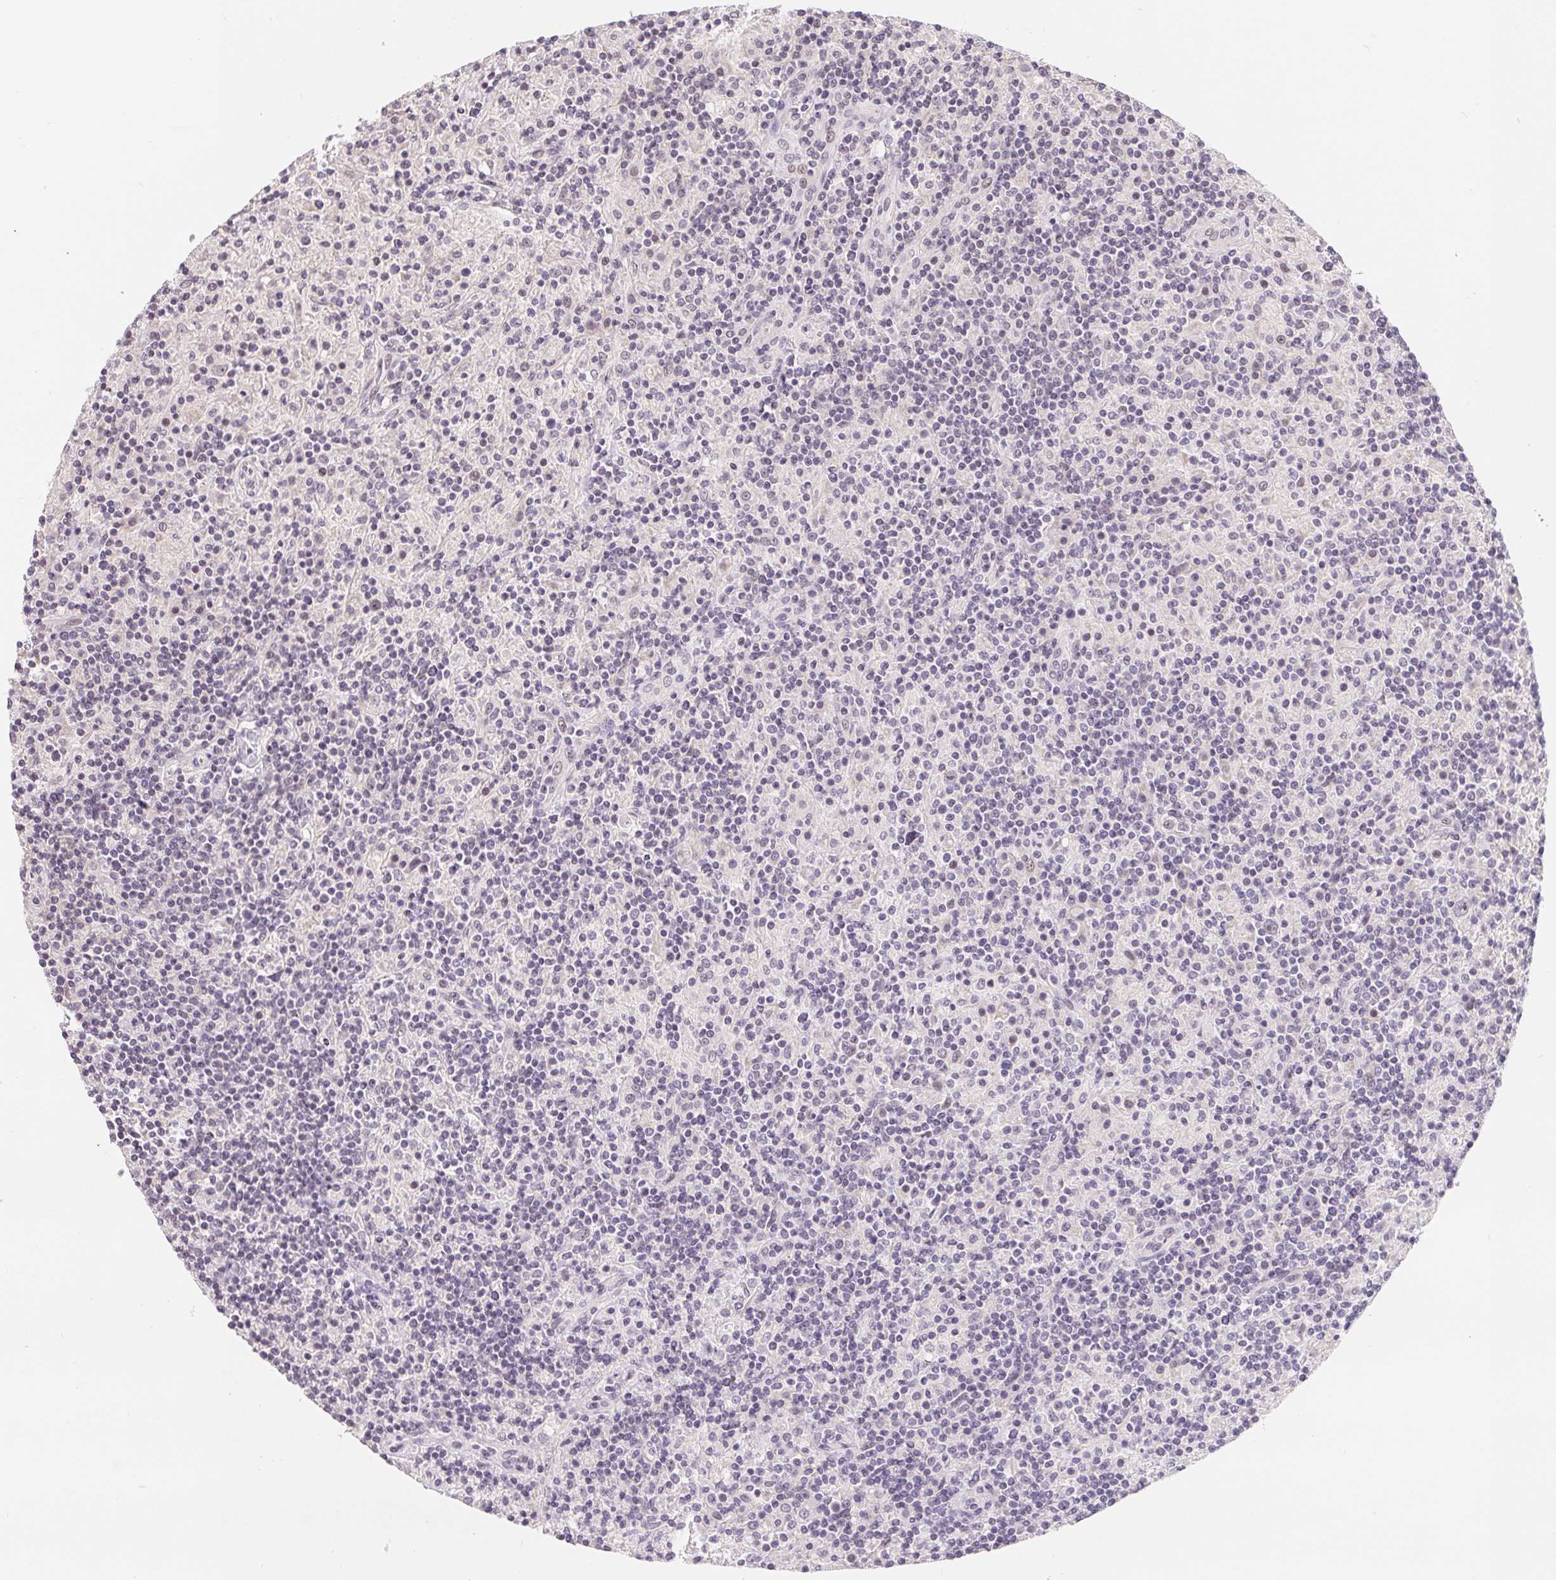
{"staining": {"intensity": "negative", "quantity": "none", "location": "none"}, "tissue": "lymphoma", "cell_type": "Tumor cells", "image_type": "cancer", "snomed": [{"axis": "morphology", "description": "Hodgkin's disease, NOS"}, {"axis": "topography", "description": "Lymph node"}], "caption": "The immunohistochemistry (IHC) histopathology image has no significant expression in tumor cells of Hodgkin's disease tissue. (Stains: DAB IHC with hematoxylin counter stain, Microscopy: brightfield microscopy at high magnification).", "gene": "LCA5L", "patient": {"sex": "male", "age": 70}}